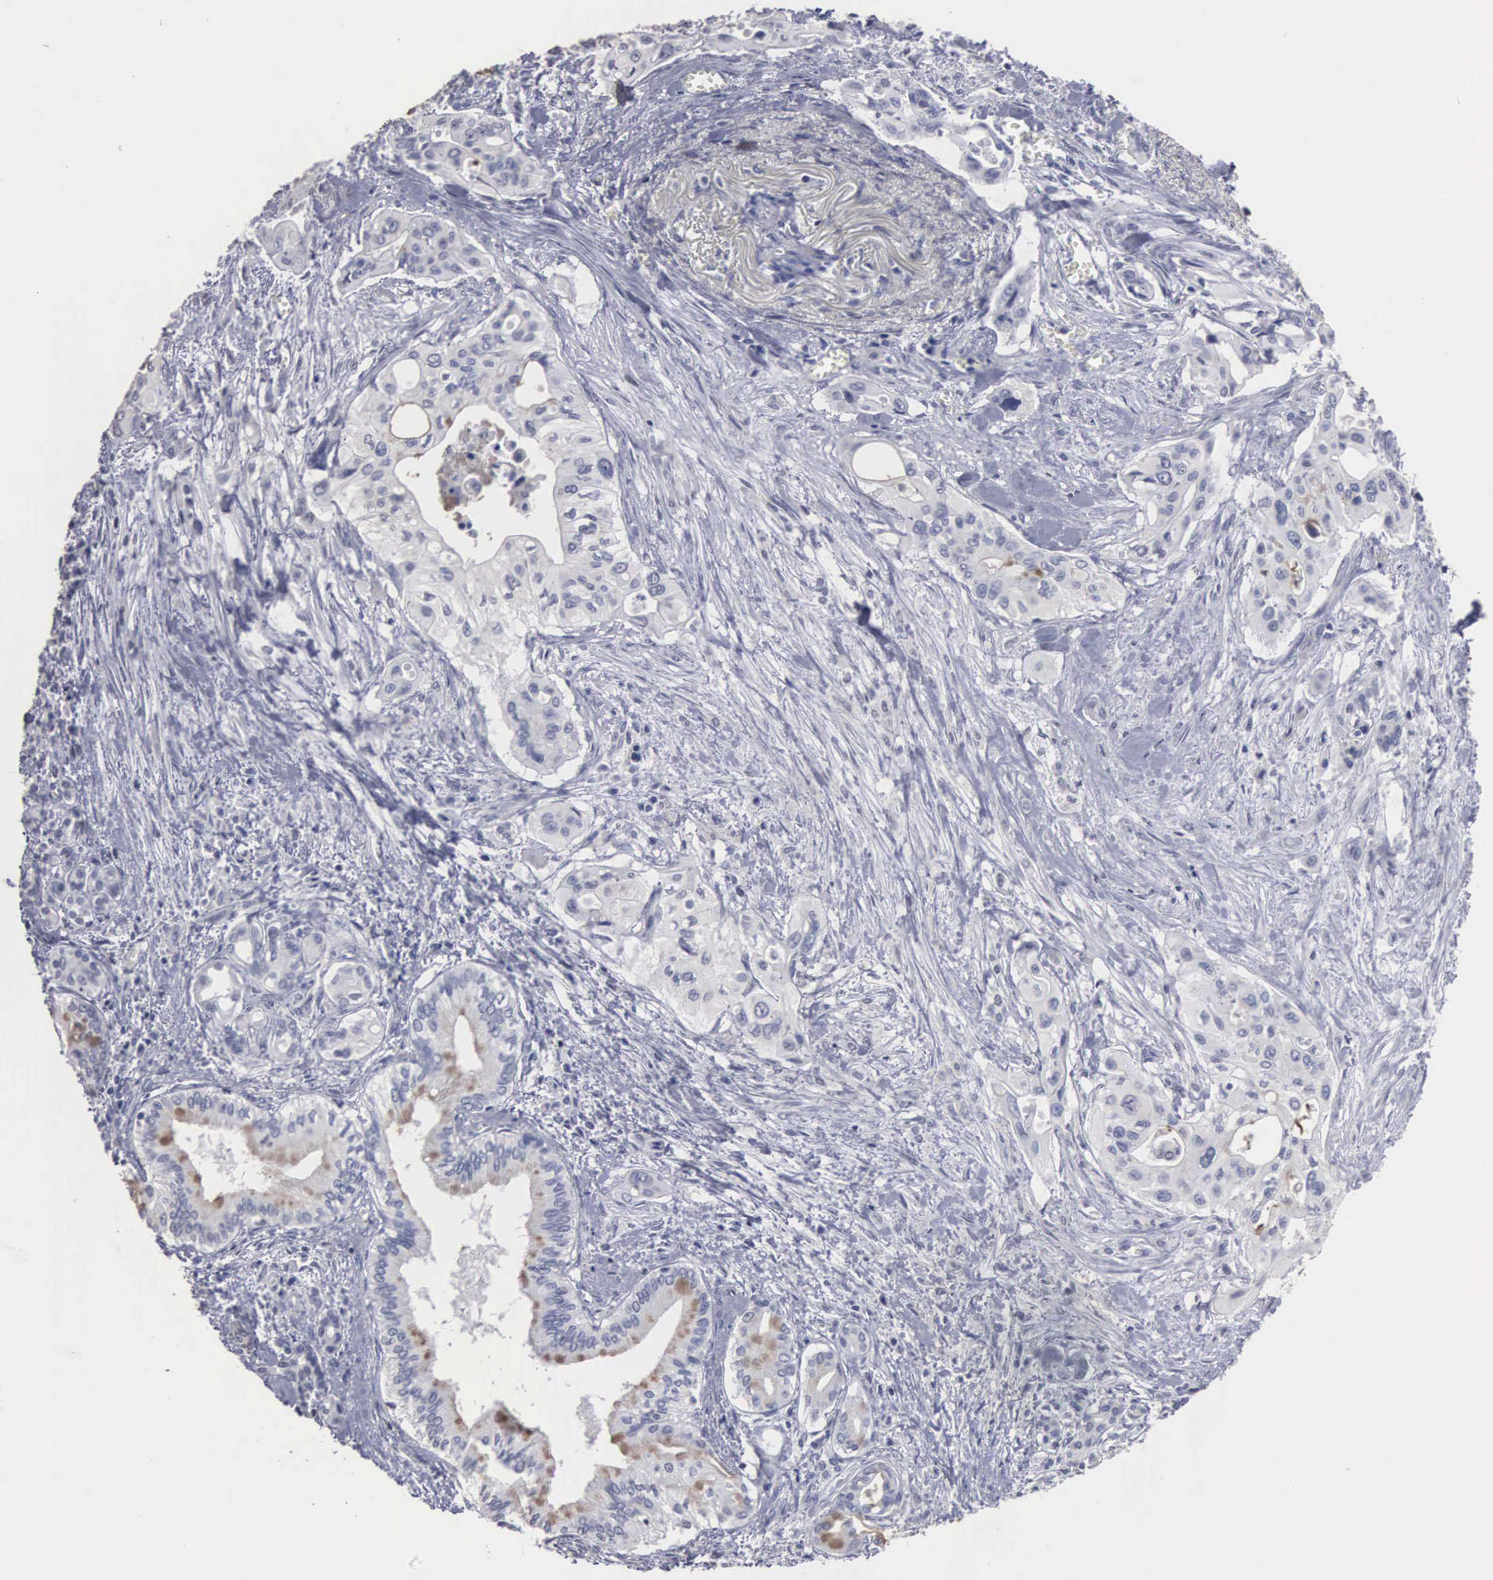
{"staining": {"intensity": "weak", "quantity": "25%-75%", "location": "cytoplasmic/membranous"}, "tissue": "pancreatic cancer", "cell_type": "Tumor cells", "image_type": "cancer", "snomed": [{"axis": "morphology", "description": "Adenocarcinoma, NOS"}, {"axis": "topography", "description": "Pancreas"}], "caption": "Immunohistochemistry staining of pancreatic adenocarcinoma, which displays low levels of weak cytoplasmic/membranous positivity in approximately 25%-75% of tumor cells indicating weak cytoplasmic/membranous protein positivity. The staining was performed using DAB (3,3'-diaminobenzidine) (brown) for protein detection and nuclei were counterstained in hematoxylin (blue).", "gene": "UPB1", "patient": {"sex": "male", "age": 77}}